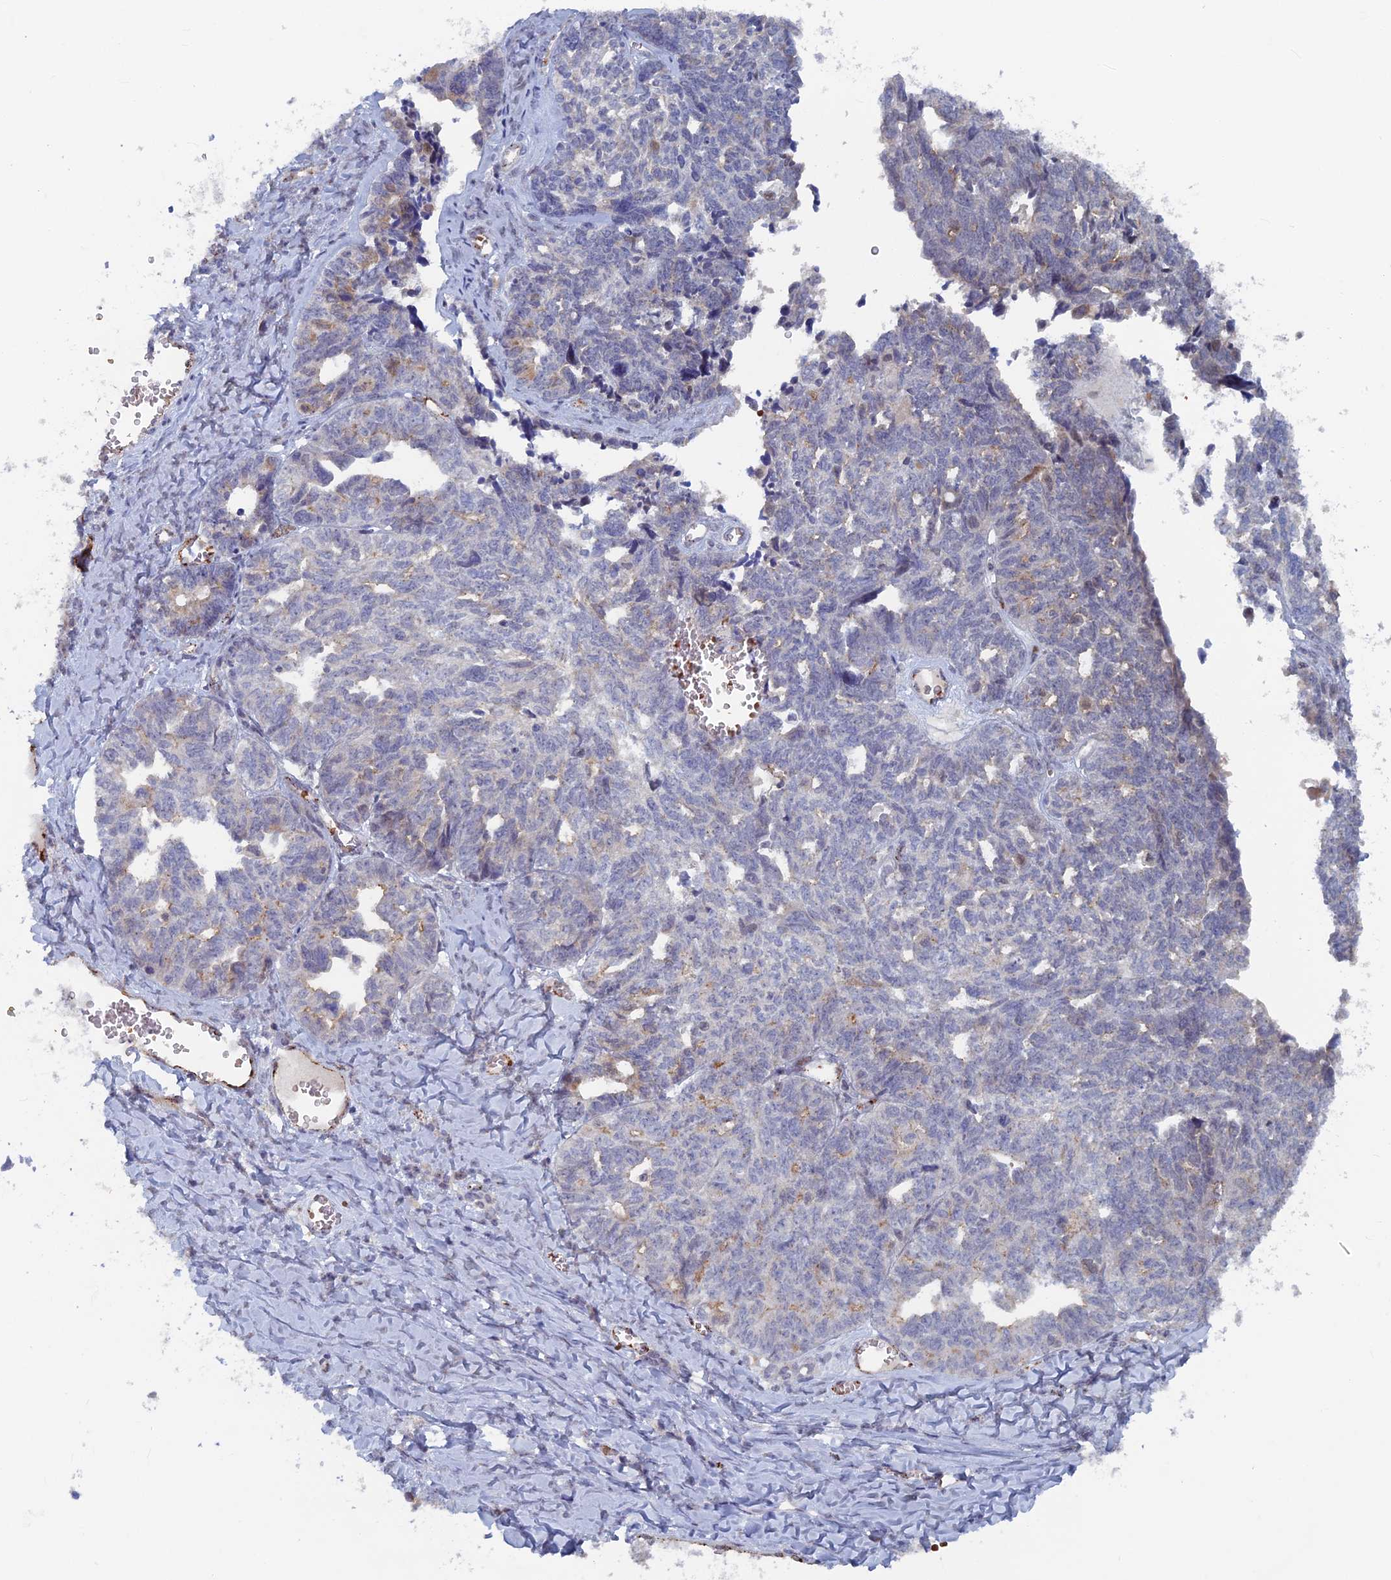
{"staining": {"intensity": "weak", "quantity": "<25%", "location": "cytoplasmic/membranous"}, "tissue": "ovarian cancer", "cell_type": "Tumor cells", "image_type": "cancer", "snomed": [{"axis": "morphology", "description": "Cystadenocarcinoma, serous, NOS"}, {"axis": "topography", "description": "Ovary"}], "caption": "This micrograph is of serous cystadenocarcinoma (ovarian) stained with immunohistochemistry (IHC) to label a protein in brown with the nuclei are counter-stained blue. There is no staining in tumor cells.", "gene": "SH3D21", "patient": {"sex": "female", "age": 79}}